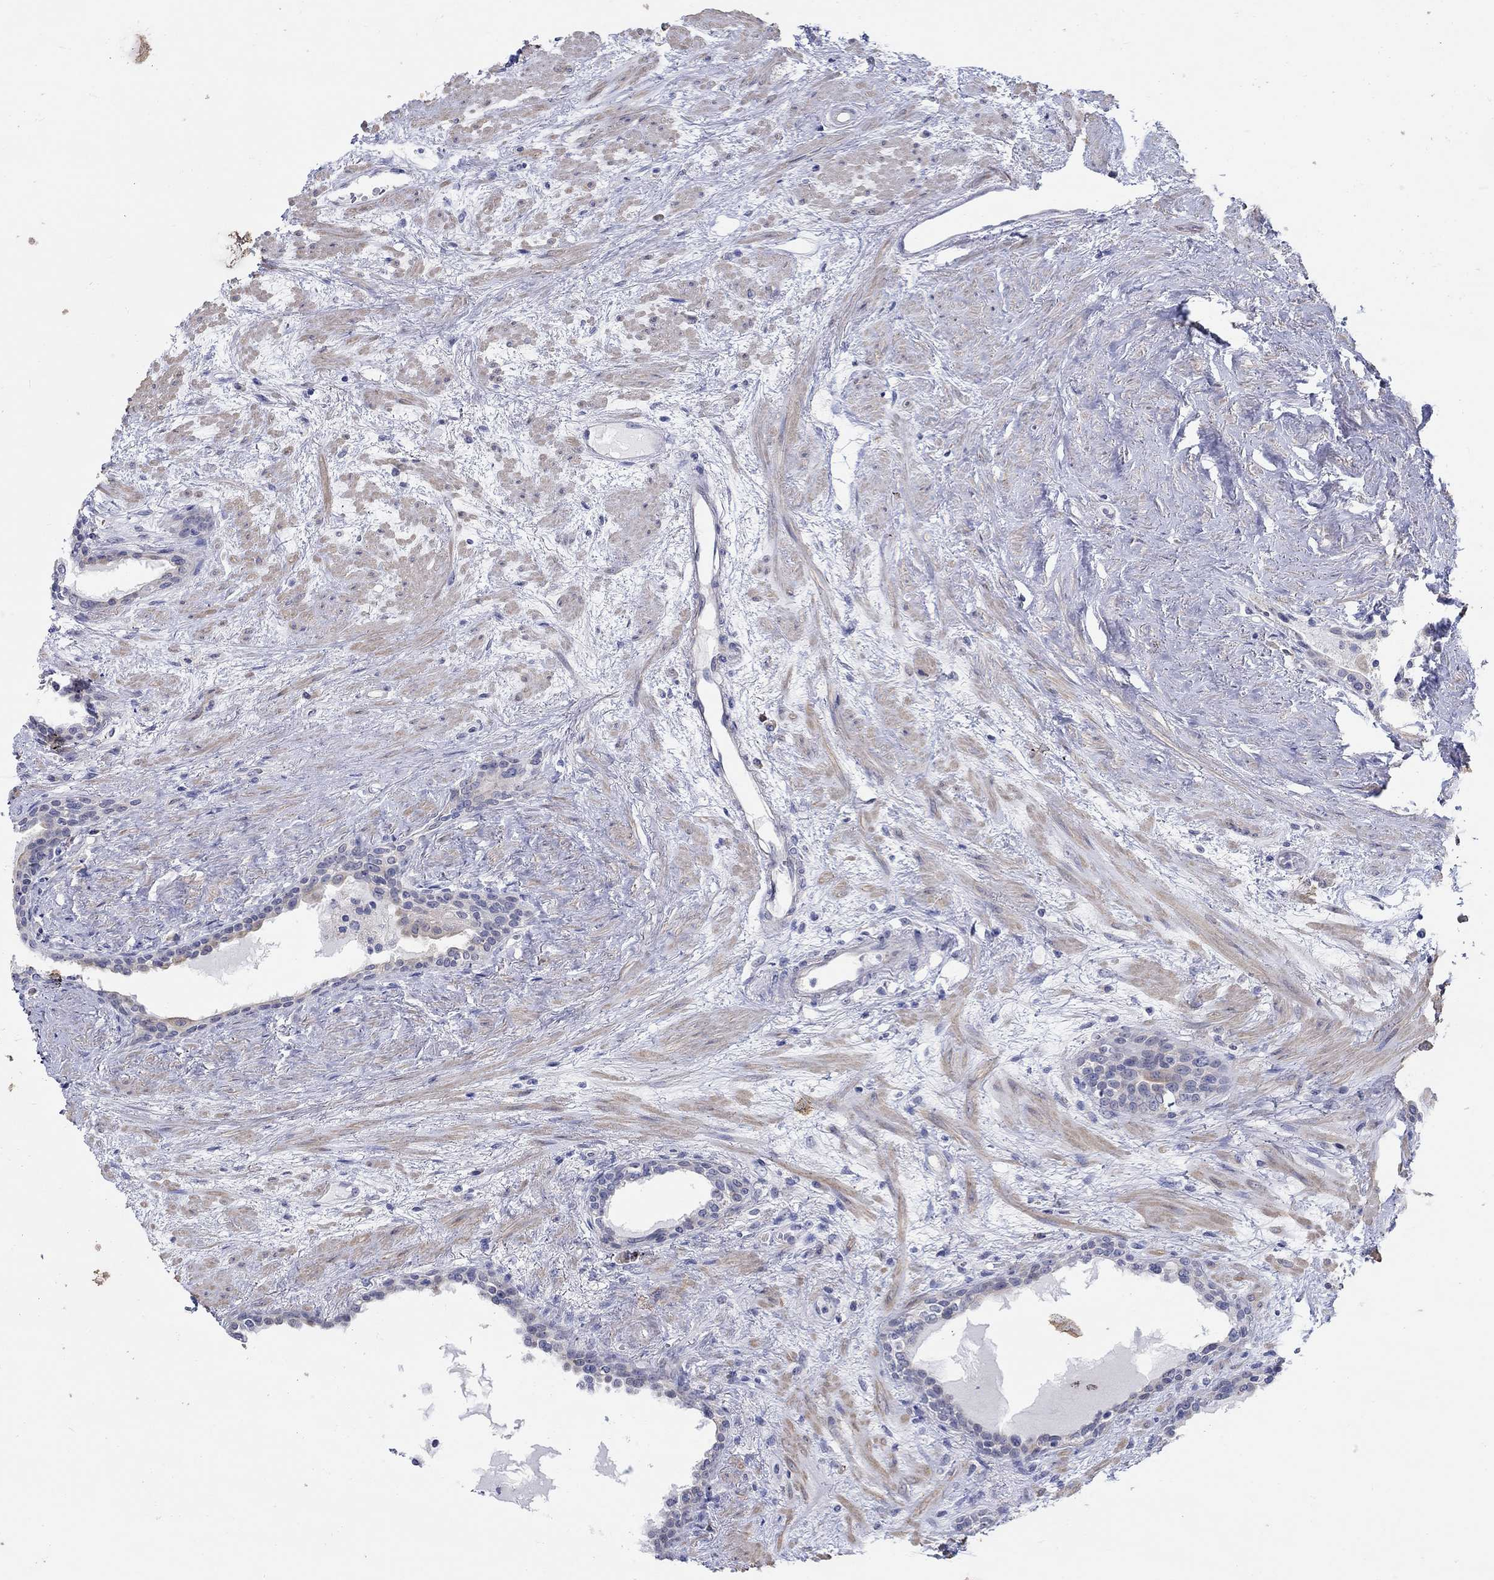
{"staining": {"intensity": "negative", "quantity": "none", "location": "none"}, "tissue": "prostate", "cell_type": "Glandular cells", "image_type": "normal", "snomed": [{"axis": "morphology", "description": "Normal tissue, NOS"}, {"axis": "topography", "description": "Prostate"}], "caption": "An immunohistochemistry histopathology image of benign prostate is shown. There is no staining in glandular cells of prostate. (DAB immunohistochemistry, high magnification).", "gene": "KRT222", "patient": {"sex": "male", "age": 63}}